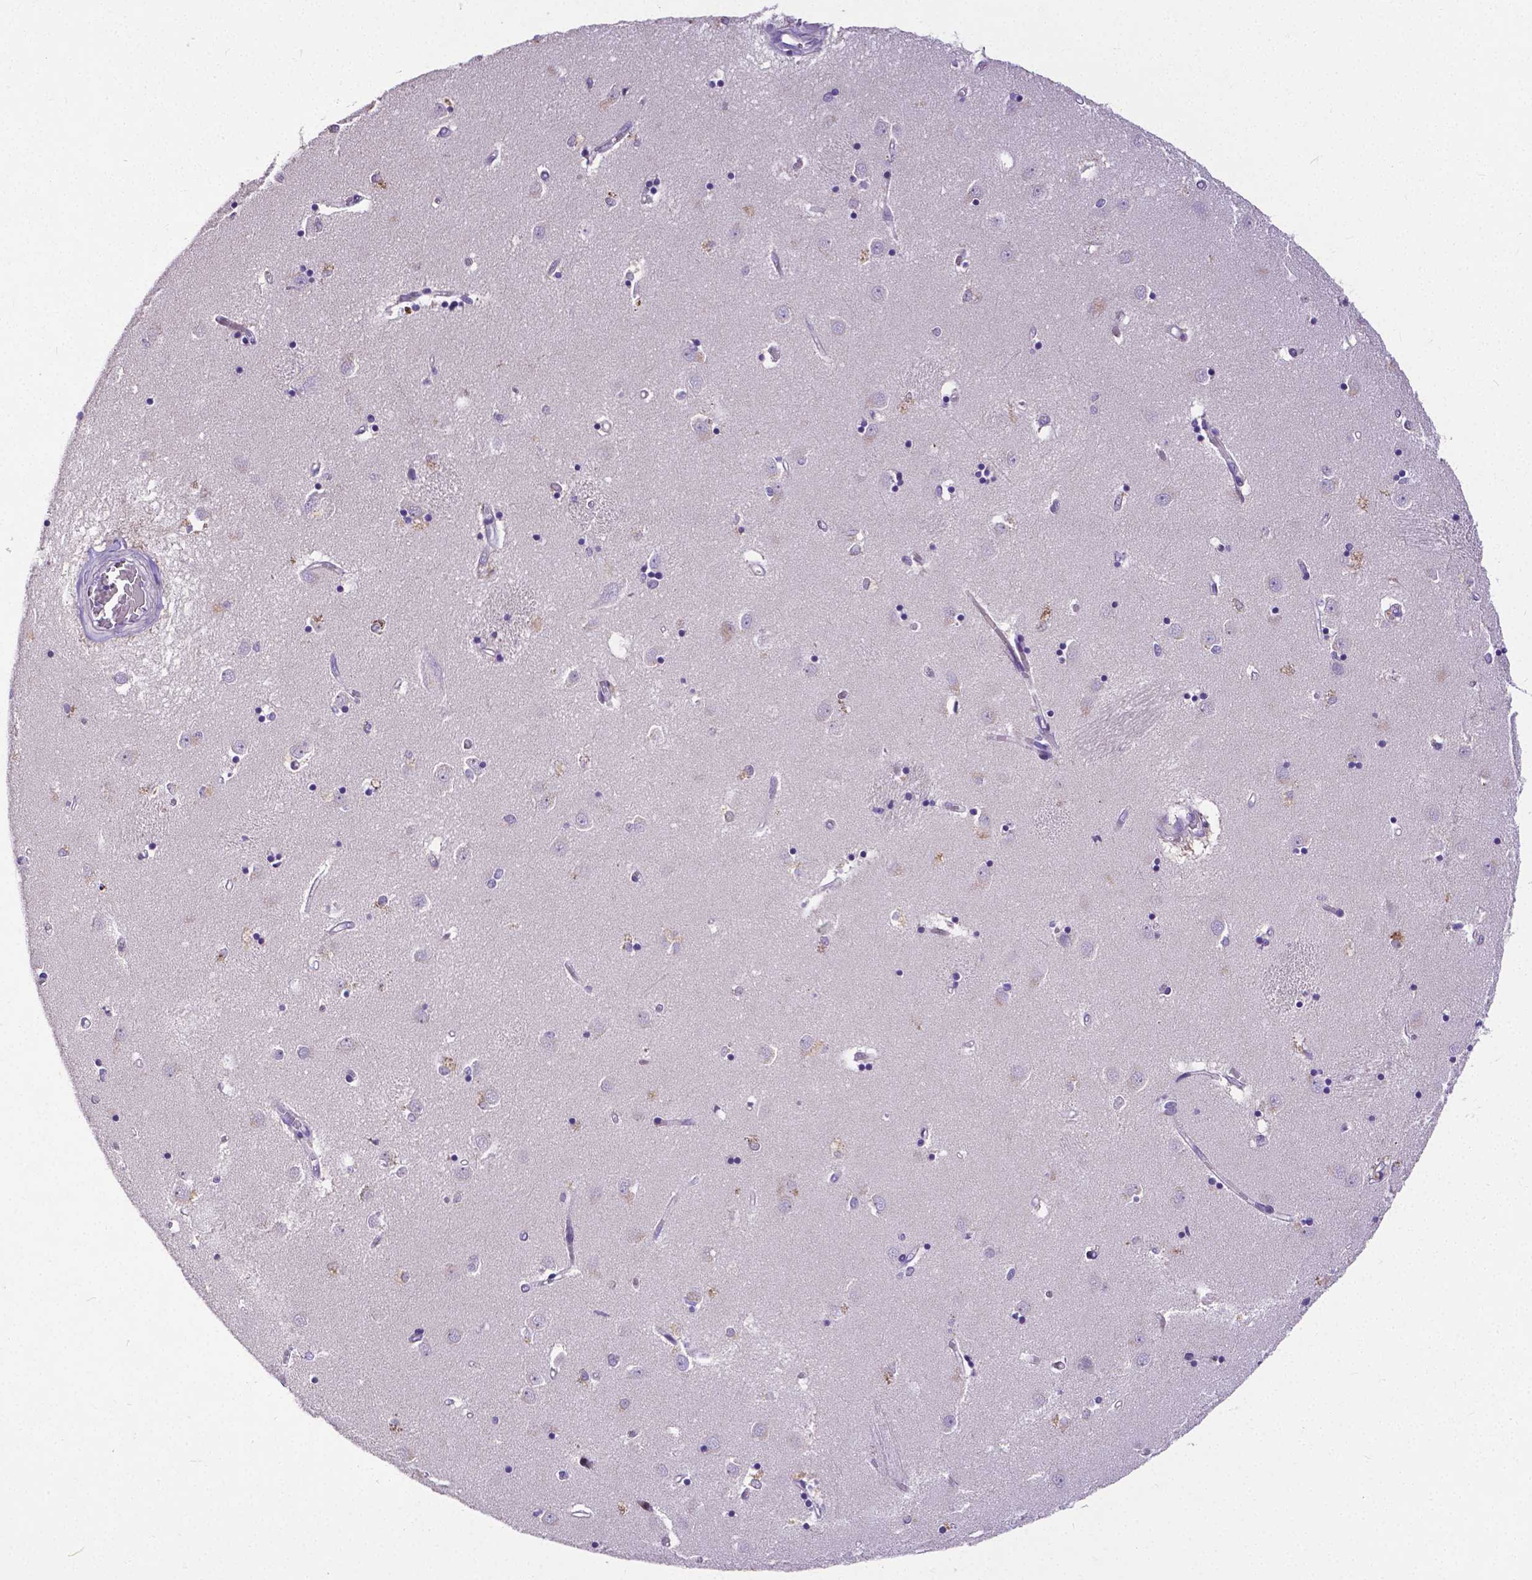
{"staining": {"intensity": "negative", "quantity": "none", "location": "none"}, "tissue": "caudate", "cell_type": "Glial cells", "image_type": "normal", "snomed": [{"axis": "morphology", "description": "Normal tissue, NOS"}, {"axis": "topography", "description": "Lateral ventricle wall"}], "caption": "High power microscopy micrograph of an immunohistochemistry image of normal caudate, revealing no significant expression in glial cells. Brightfield microscopy of immunohistochemistry (IHC) stained with DAB (brown) and hematoxylin (blue), captured at high magnification.", "gene": "CD4", "patient": {"sex": "male", "age": 54}}